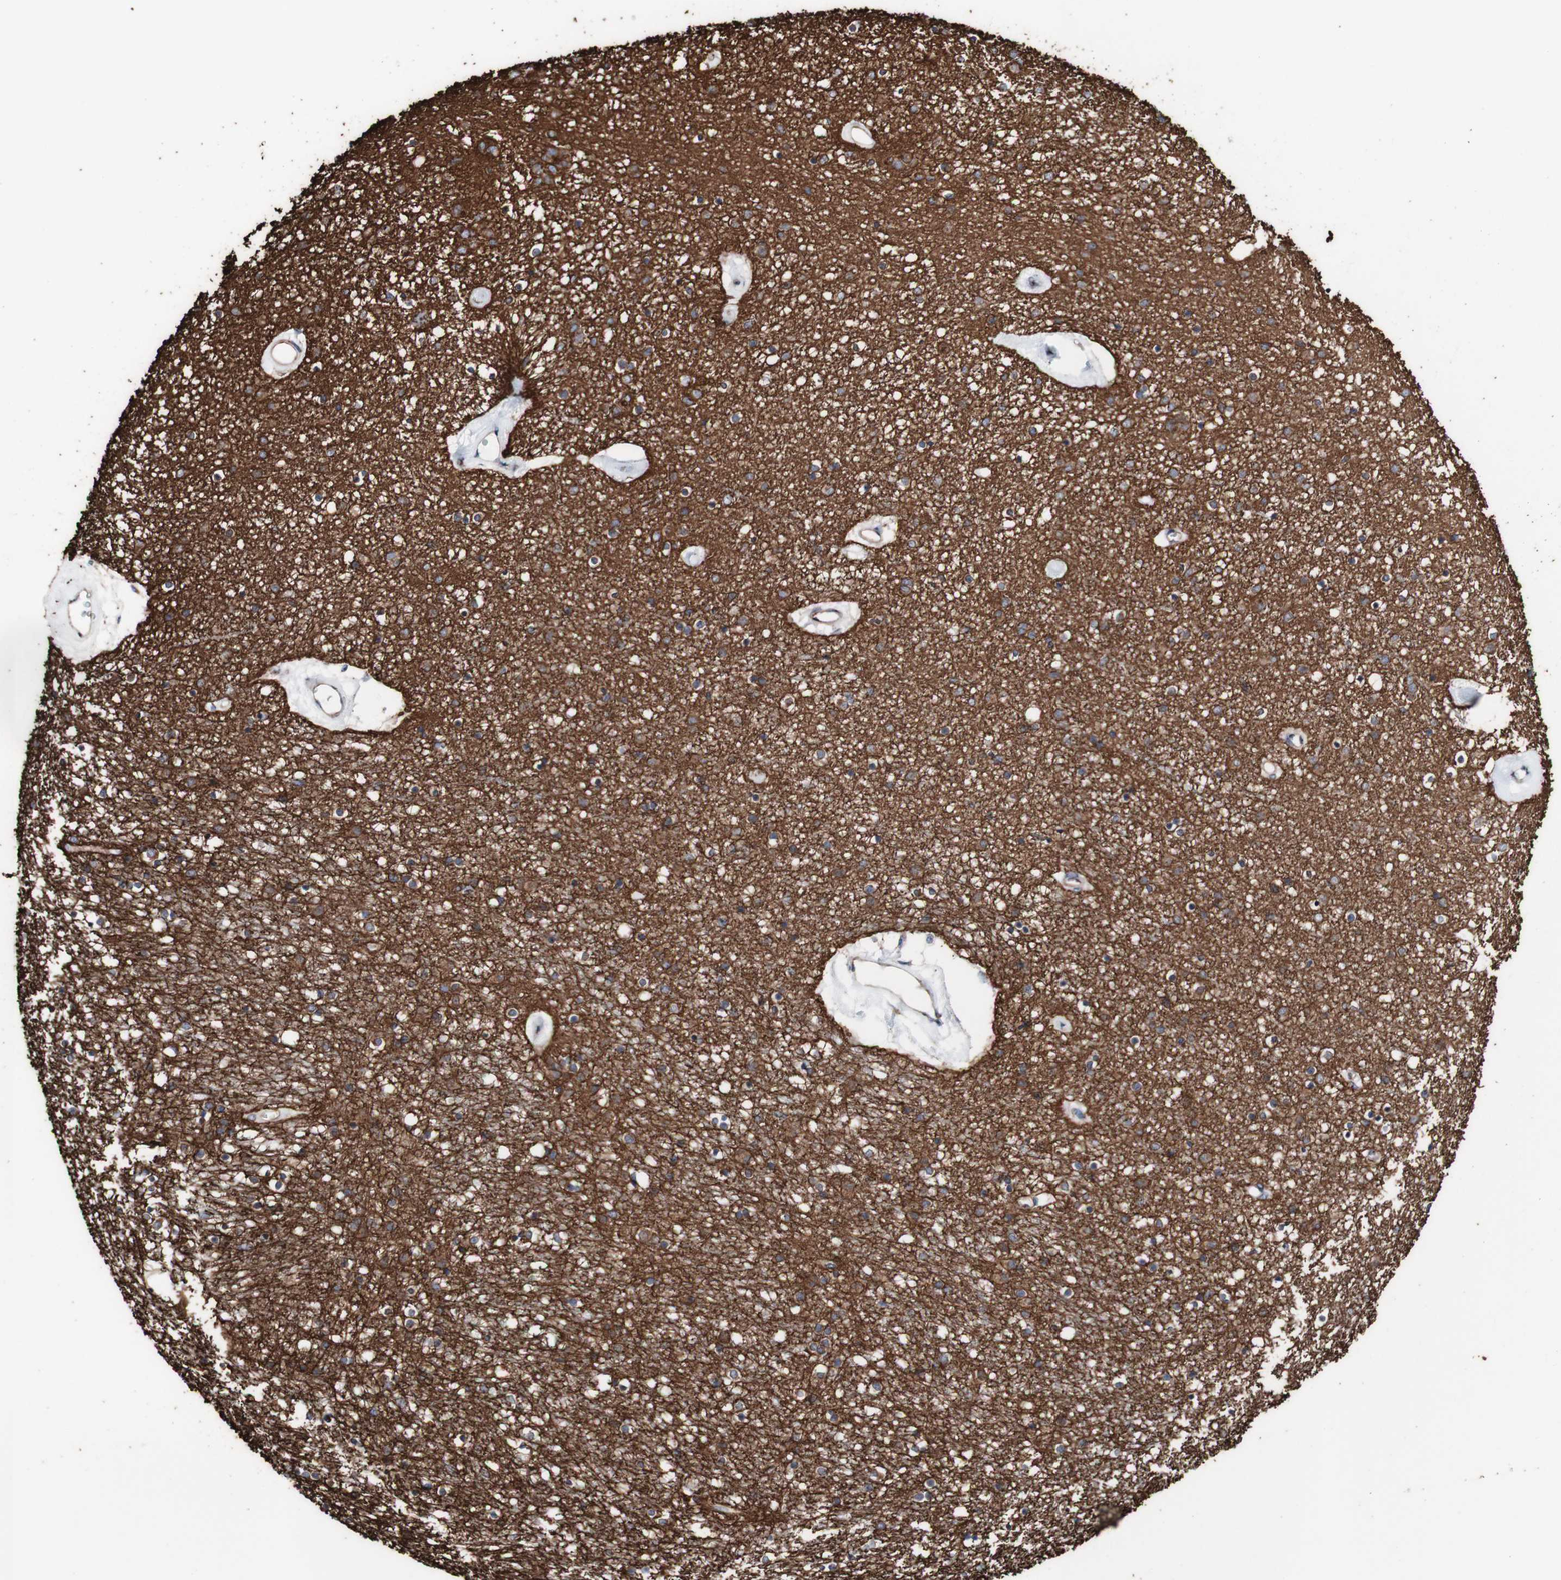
{"staining": {"intensity": "weak", "quantity": "25%-75%", "location": "cytoplasmic/membranous"}, "tissue": "caudate", "cell_type": "Glial cells", "image_type": "normal", "snomed": [{"axis": "morphology", "description": "Normal tissue, NOS"}, {"axis": "topography", "description": "Lateral ventricle wall"}], "caption": "Caudate stained with immunohistochemistry demonstrates weak cytoplasmic/membranous expression in about 25%-75% of glial cells. (DAB = brown stain, brightfield microscopy at high magnification).", "gene": "LRIG3", "patient": {"sex": "female", "age": 54}}